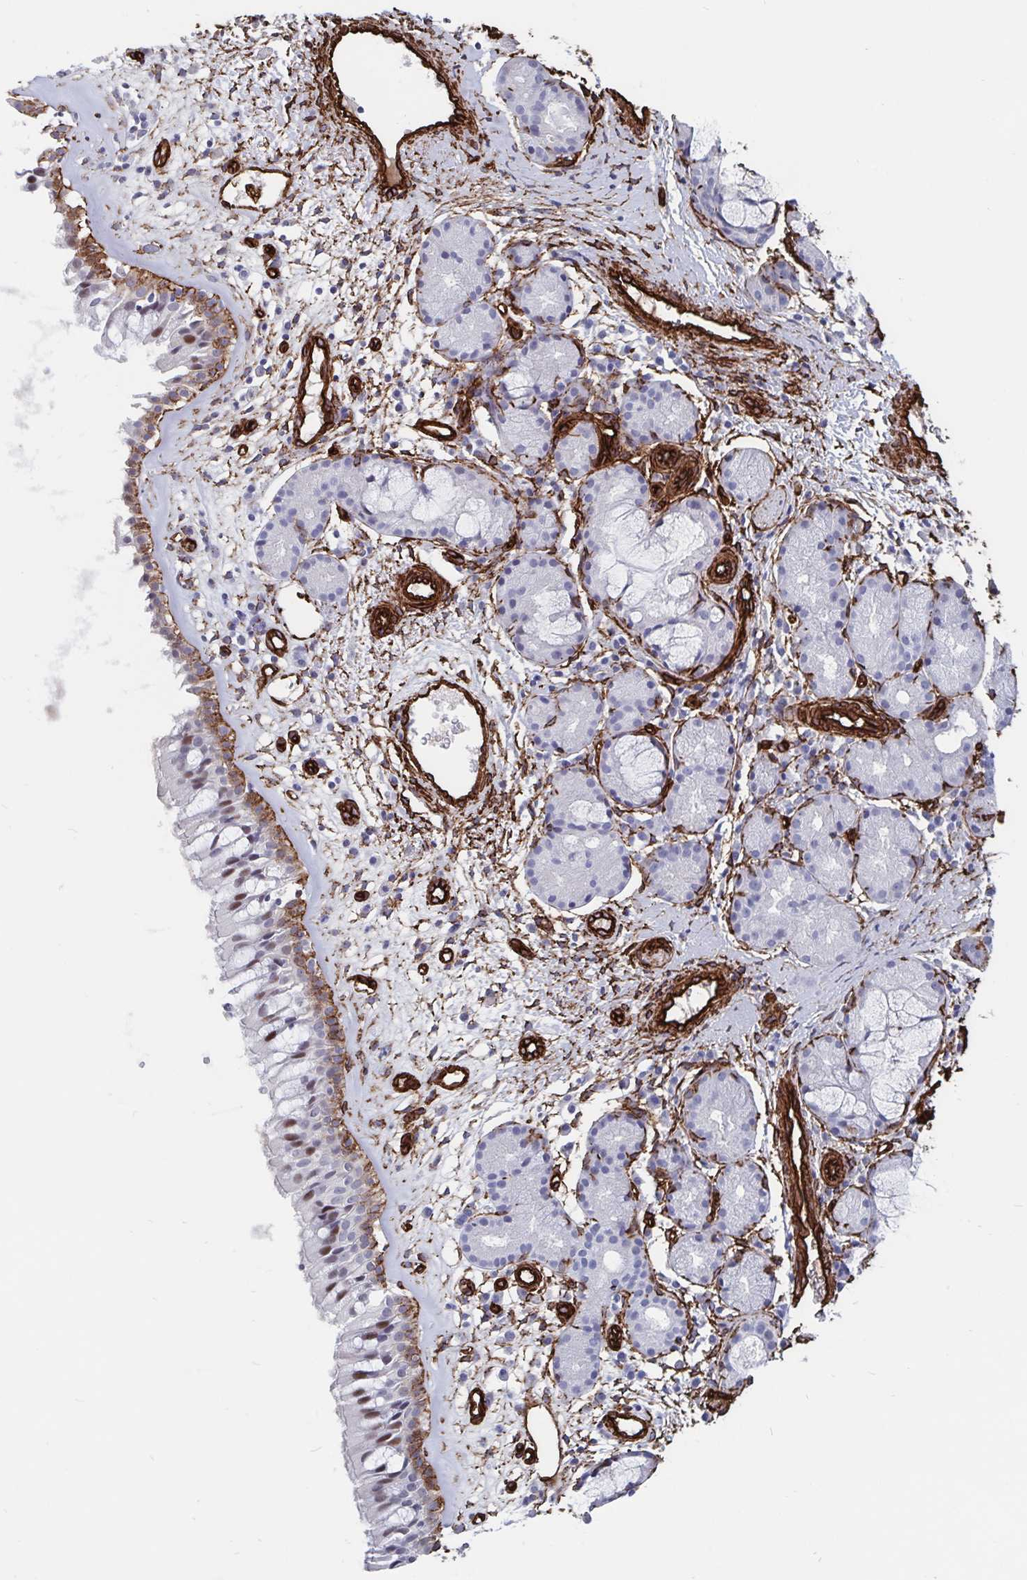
{"staining": {"intensity": "strong", "quantity": "25%-75%", "location": "cytoplasmic/membranous"}, "tissue": "nasopharynx", "cell_type": "Respiratory epithelial cells", "image_type": "normal", "snomed": [{"axis": "morphology", "description": "Normal tissue, NOS"}, {"axis": "topography", "description": "Nasopharynx"}], "caption": "IHC (DAB) staining of normal human nasopharynx shows strong cytoplasmic/membranous protein staining in about 25%-75% of respiratory epithelial cells. The staining was performed using DAB (3,3'-diaminobenzidine), with brown indicating positive protein expression. Nuclei are stained blue with hematoxylin.", "gene": "DCHS2", "patient": {"sex": "male", "age": 65}}